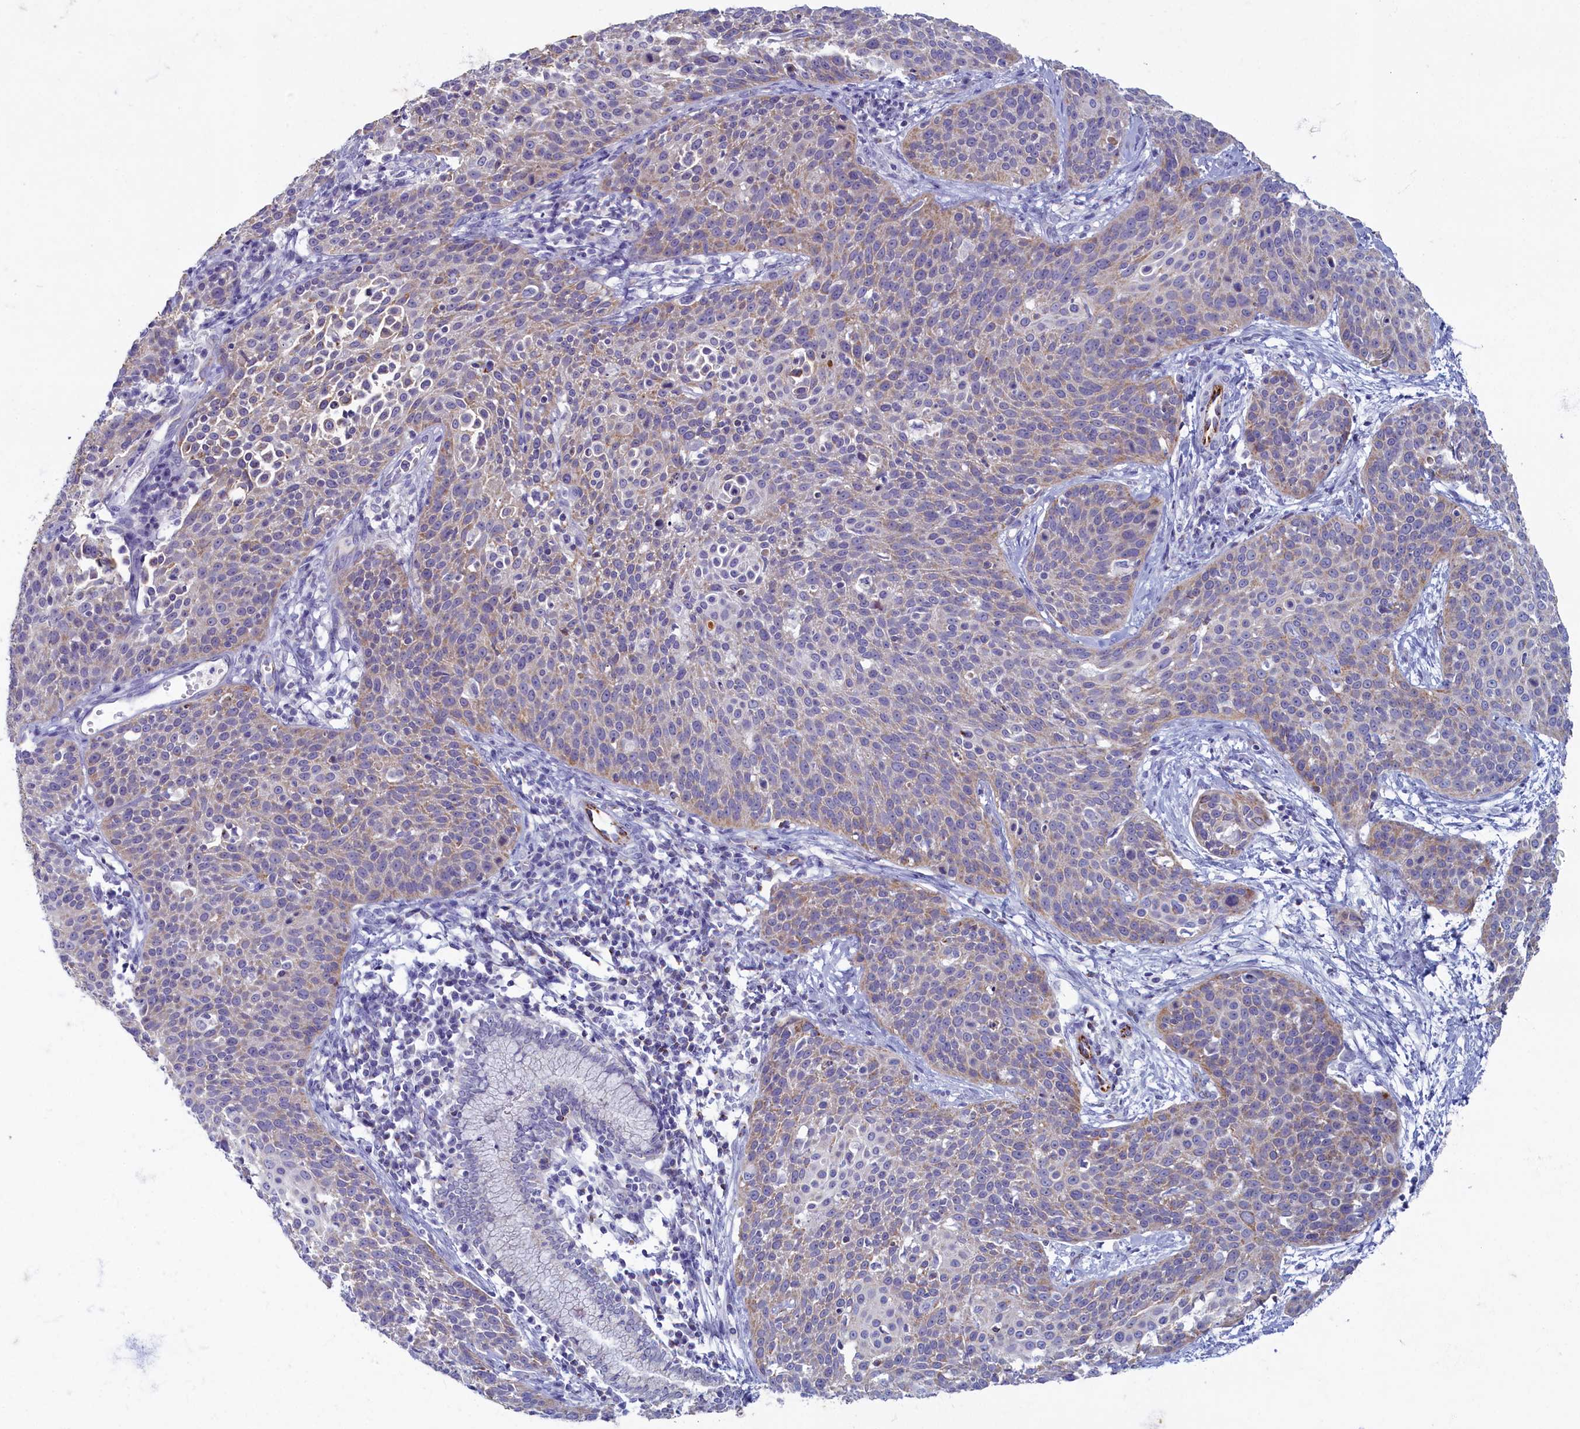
{"staining": {"intensity": "moderate", "quantity": "<25%", "location": "cytoplasmic/membranous"}, "tissue": "cervical cancer", "cell_type": "Tumor cells", "image_type": "cancer", "snomed": [{"axis": "morphology", "description": "Squamous cell carcinoma, NOS"}, {"axis": "topography", "description": "Cervix"}], "caption": "This is an image of immunohistochemistry staining of squamous cell carcinoma (cervical), which shows moderate expression in the cytoplasmic/membranous of tumor cells.", "gene": "OCIAD2", "patient": {"sex": "female", "age": 38}}